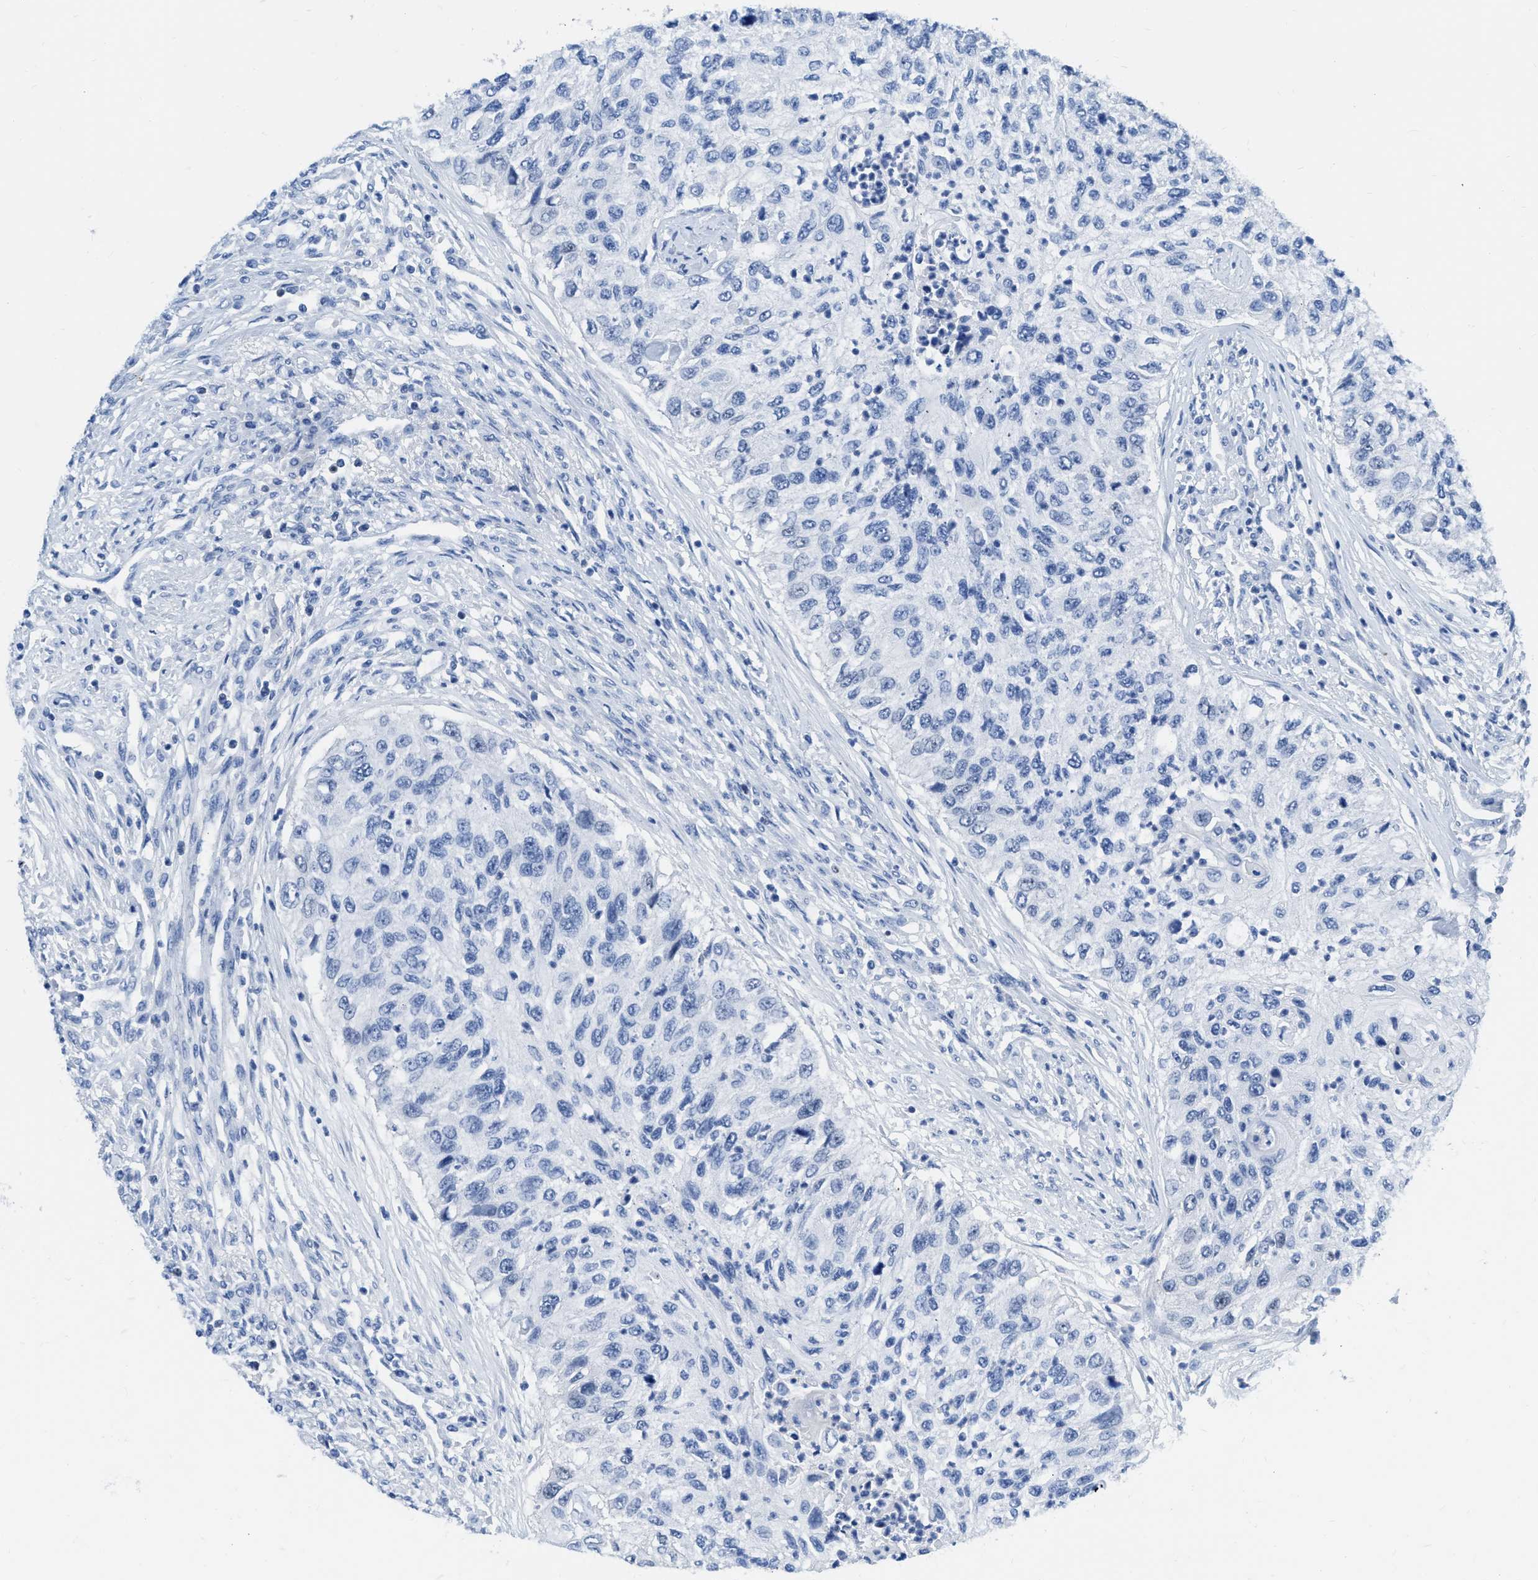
{"staining": {"intensity": "negative", "quantity": "none", "location": "none"}, "tissue": "urothelial cancer", "cell_type": "Tumor cells", "image_type": "cancer", "snomed": [{"axis": "morphology", "description": "Urothelial carcinoma, High grade"}, {"axis": "topography", "description": "Urinary bladder"}], "caption": "Image shows no protein expression in tumor cells of urothelial cancer tissue.", "gene": "TCF7", "patient": {"sex": "female", "age": 60}}